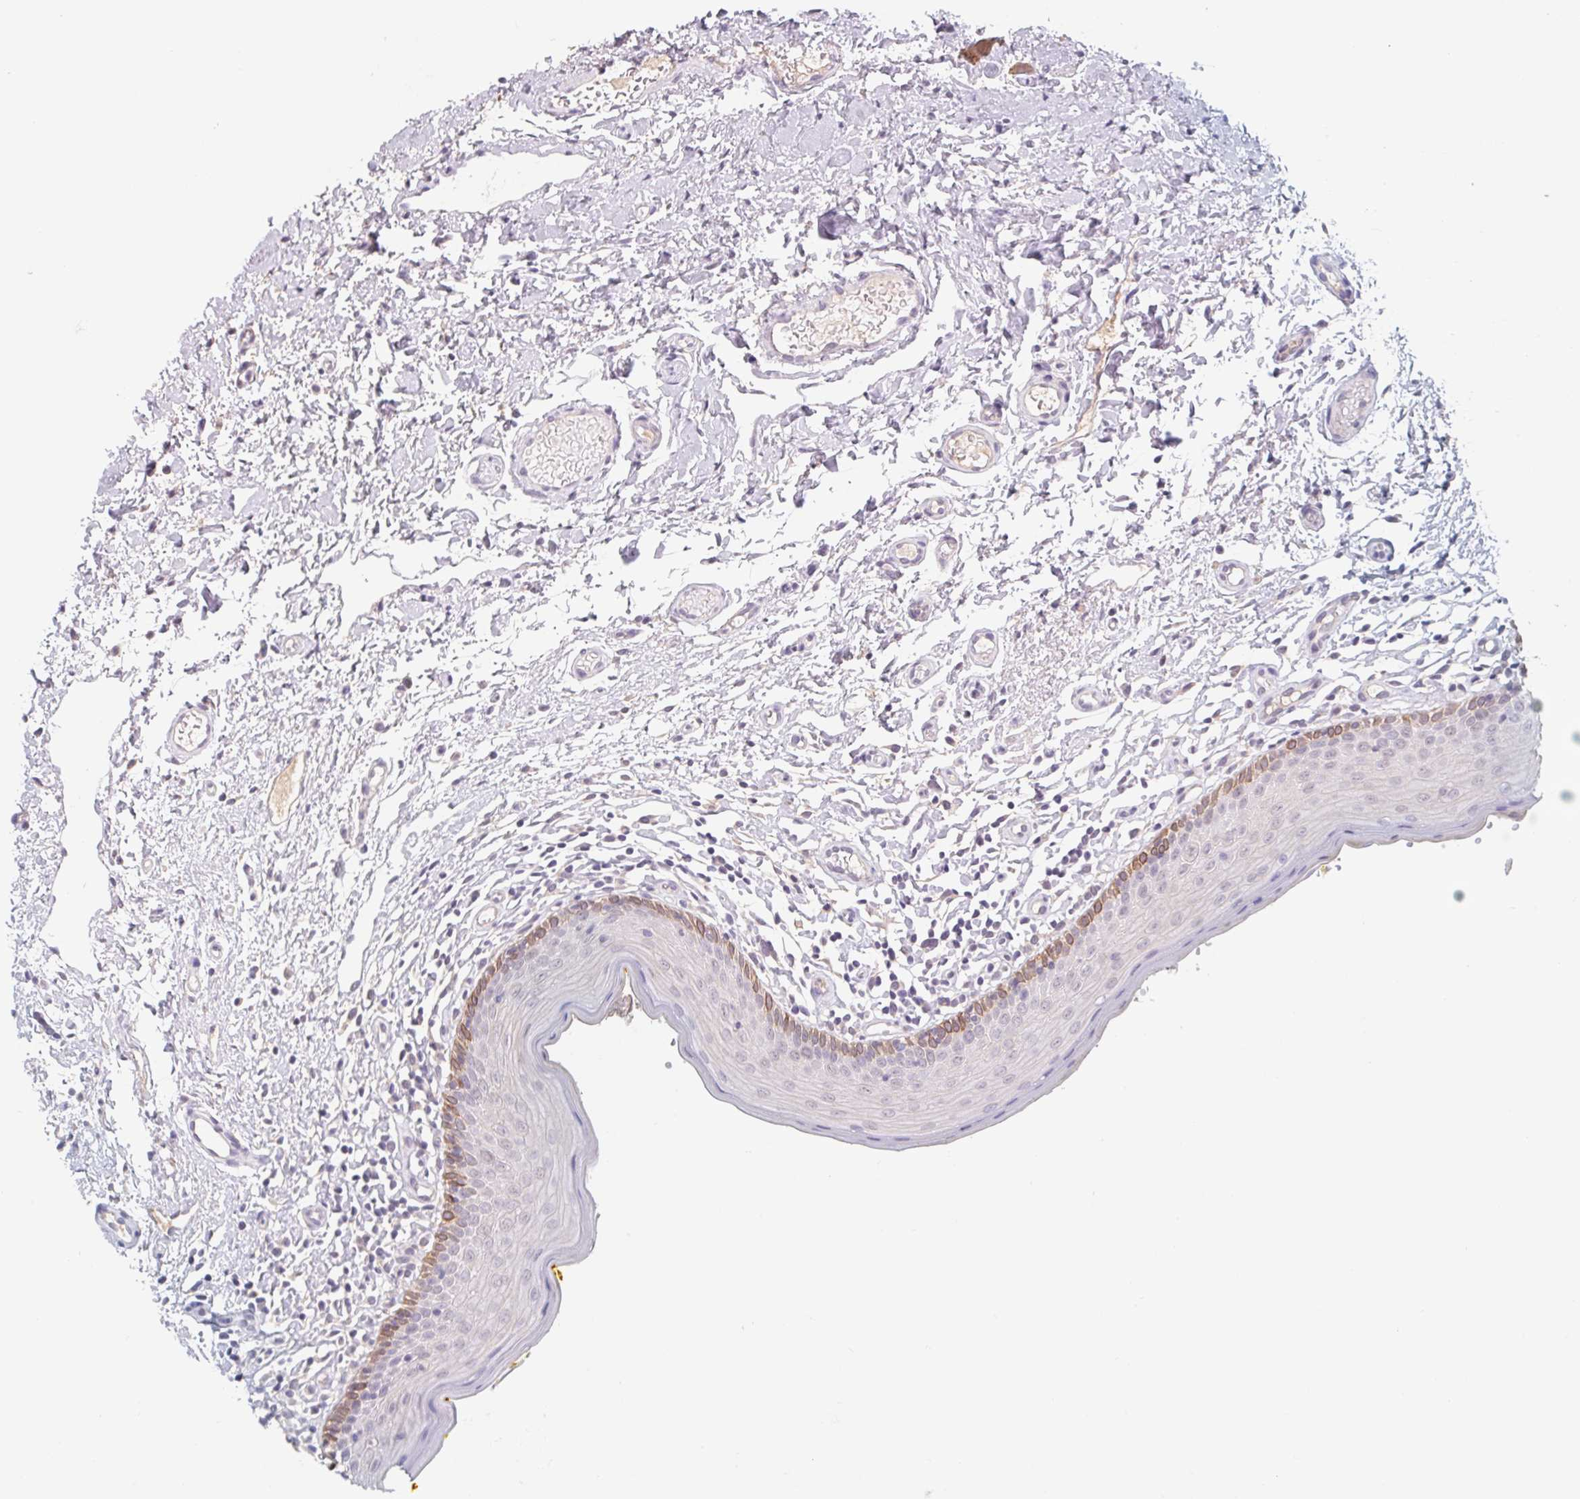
{"staining": {"intensity": "strong", "quantity": "<25%", "location": "cytoplasmic/membranous"}, "tissue": "oral mucosa", "cell_type": "Squamous epithelial cells", "image_type": "normal", "snomed": [{"axis": "morphology", "description": "Normal tissue, NOS"}, {"axis": "topography", "description": "Oral tissue"}, {"axis": "topography", "description": "Tounge, NOS"}], "caption": "Immunohistochemical staining of benign oral mucosa exhibits medium levels of strong cytoplasmic/membranous positivity in approximately <25% of squamous epithelial cells.", "gene": "PNMA8B", "patient": {"sex": "female", "age": 58}}